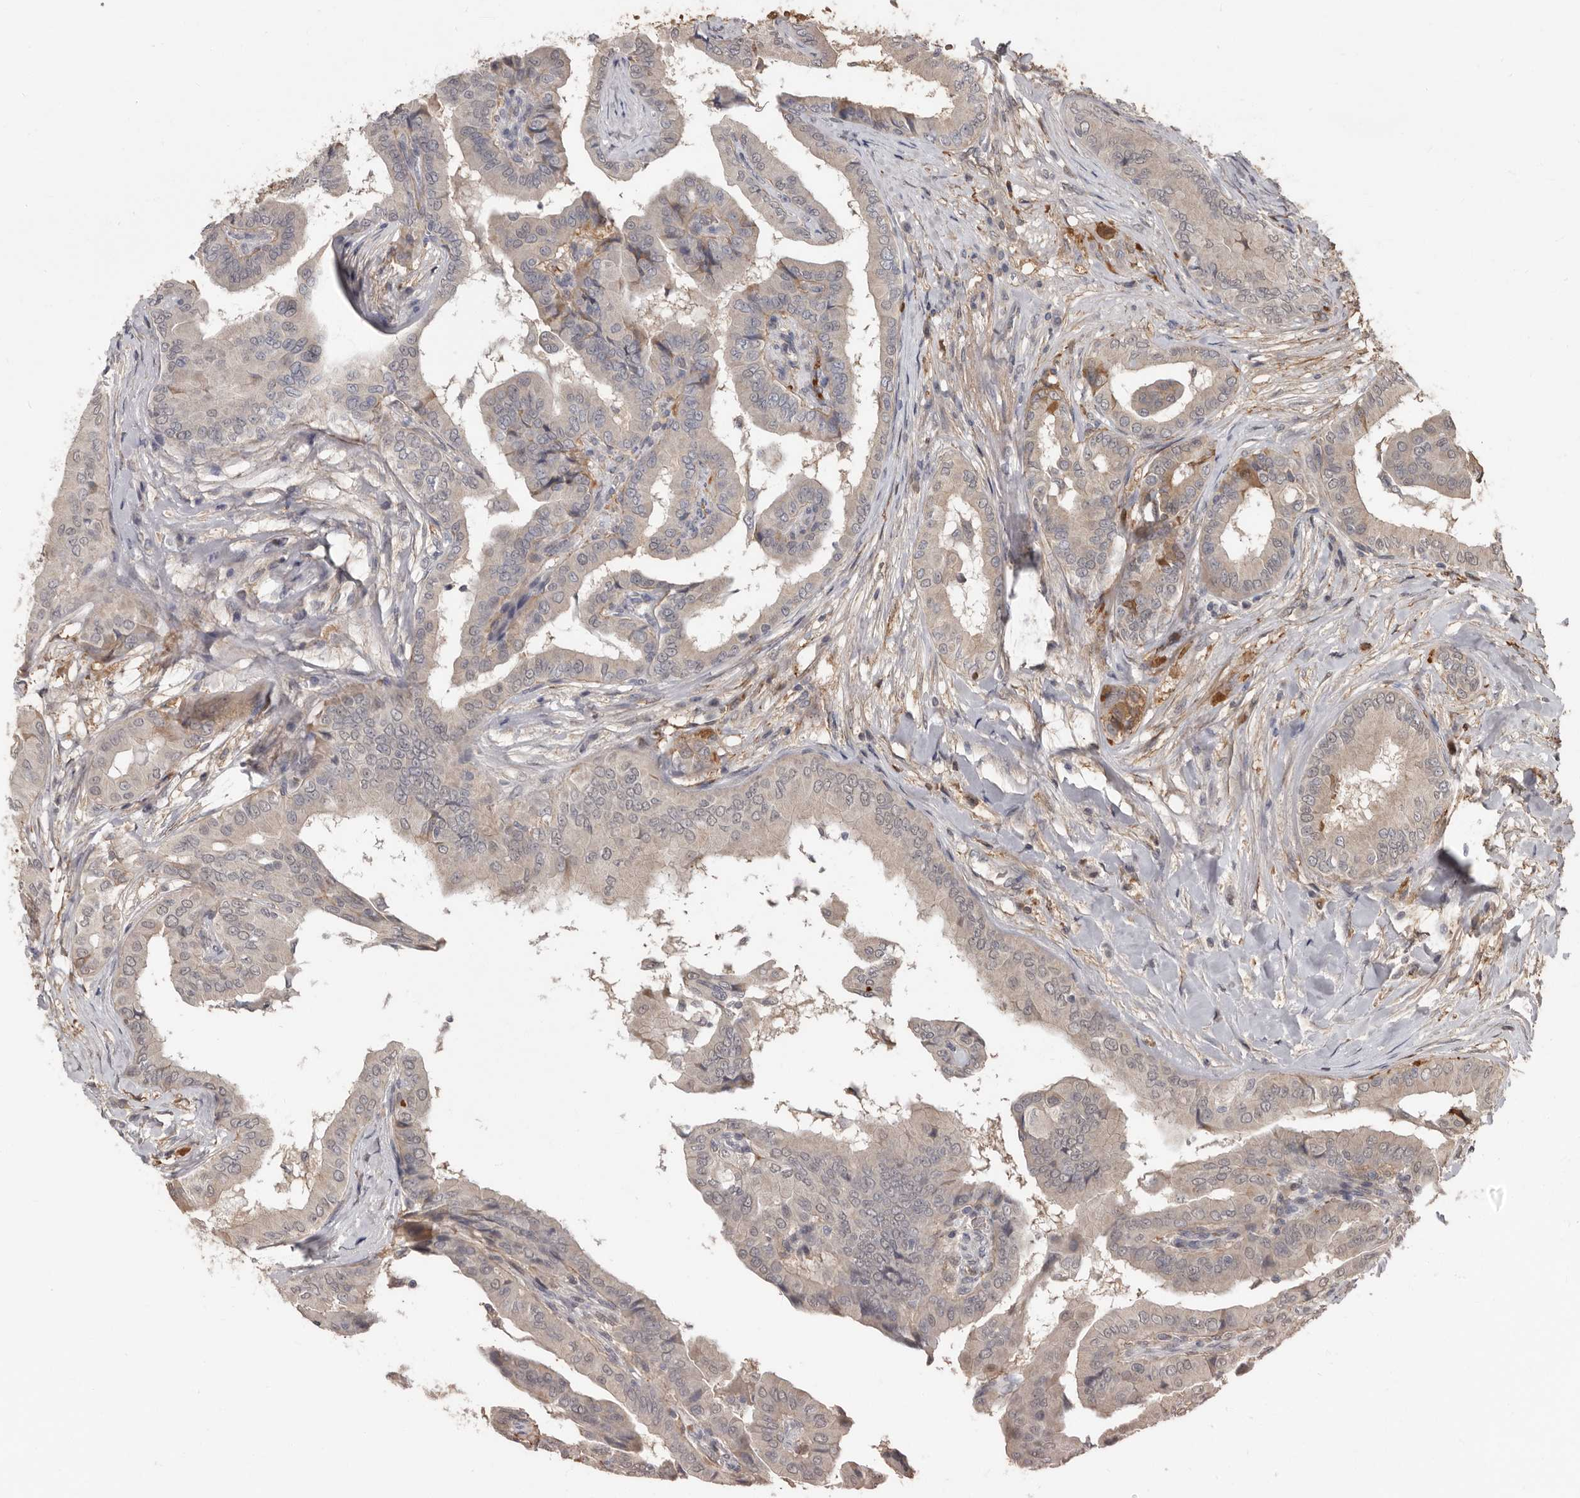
{"staining": {"intensity": "negative", "quantity": "none", "location": "none"}, "tissue": "thyroid cancer", "cell_type": "Tumor cells", "image_type": "cancer", "snomed": [{"axis": "morphology", "description": "Papillary adenocarcinoma, NOS"}, {"axis": "topography", "description": "Thyroid gland"}], "caption": "There is no significant positivity in tumor cells of thyroid papillary adenocarcinoma.", "gene": "LRGUK", "patient": {"sex": "male", "age": 33}}